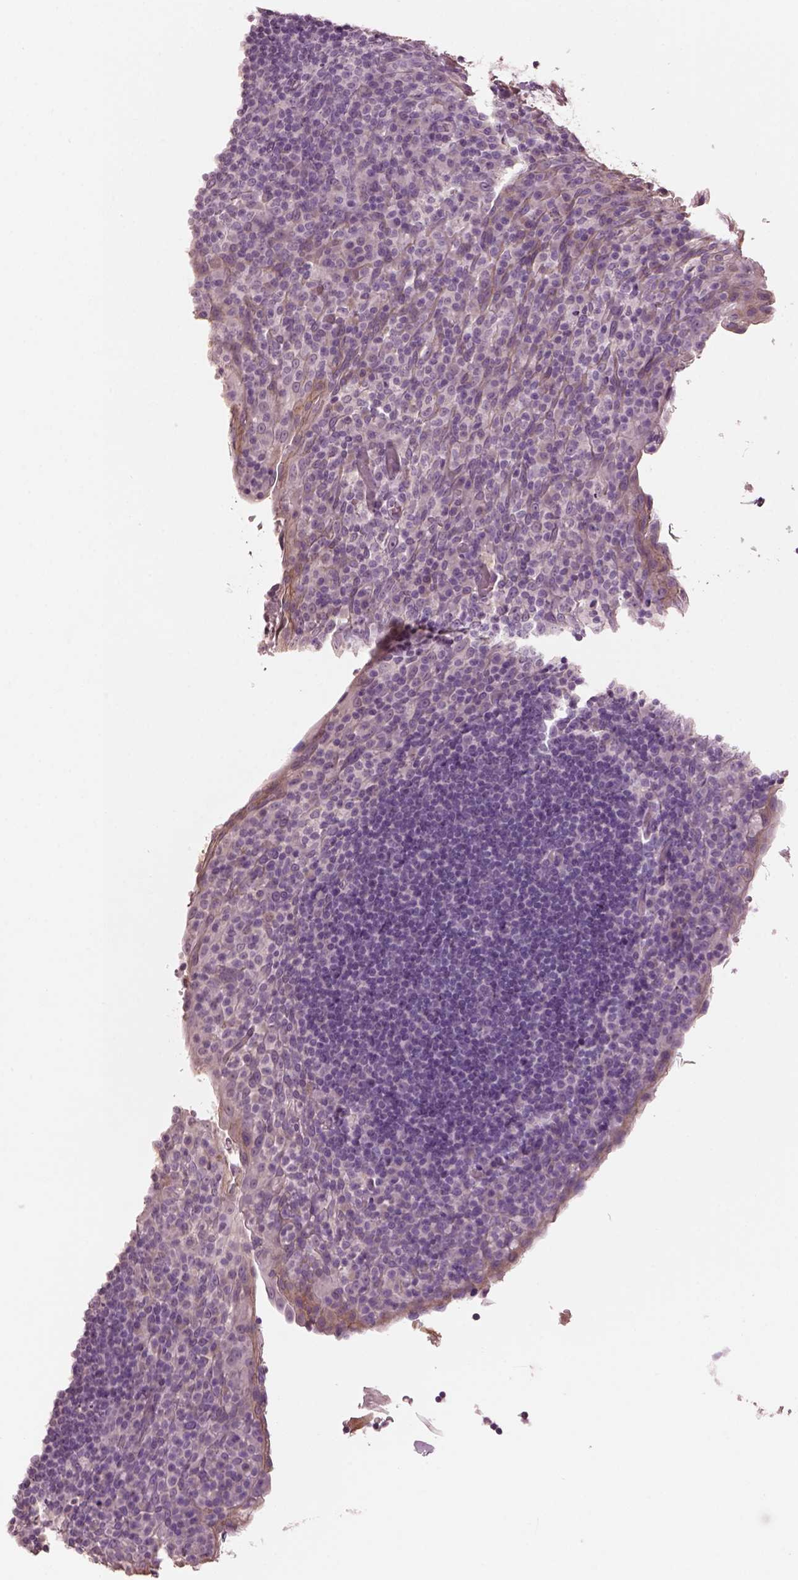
{"staining": {"intensity": "negative", "quantity": "none", "location": "none"}, "tissue": "tonsil", "cell_type": "Germinal center cells", "image_type": "normal", "snomed": [{"axis": "morphology", "description": "Normal tissue, NOS"}, {"axis": "topography", "description": "Tonsil"}], "caption": "This histopathology image is of benign tonsil stained with immunohistochemistry (IHC) to label a protein in brown with the nuclei are counter-stained blue. There is no positivity in germinal center cells.", "gene": "KCNIP3", "patient": {"sex": "male", "age": 17}}